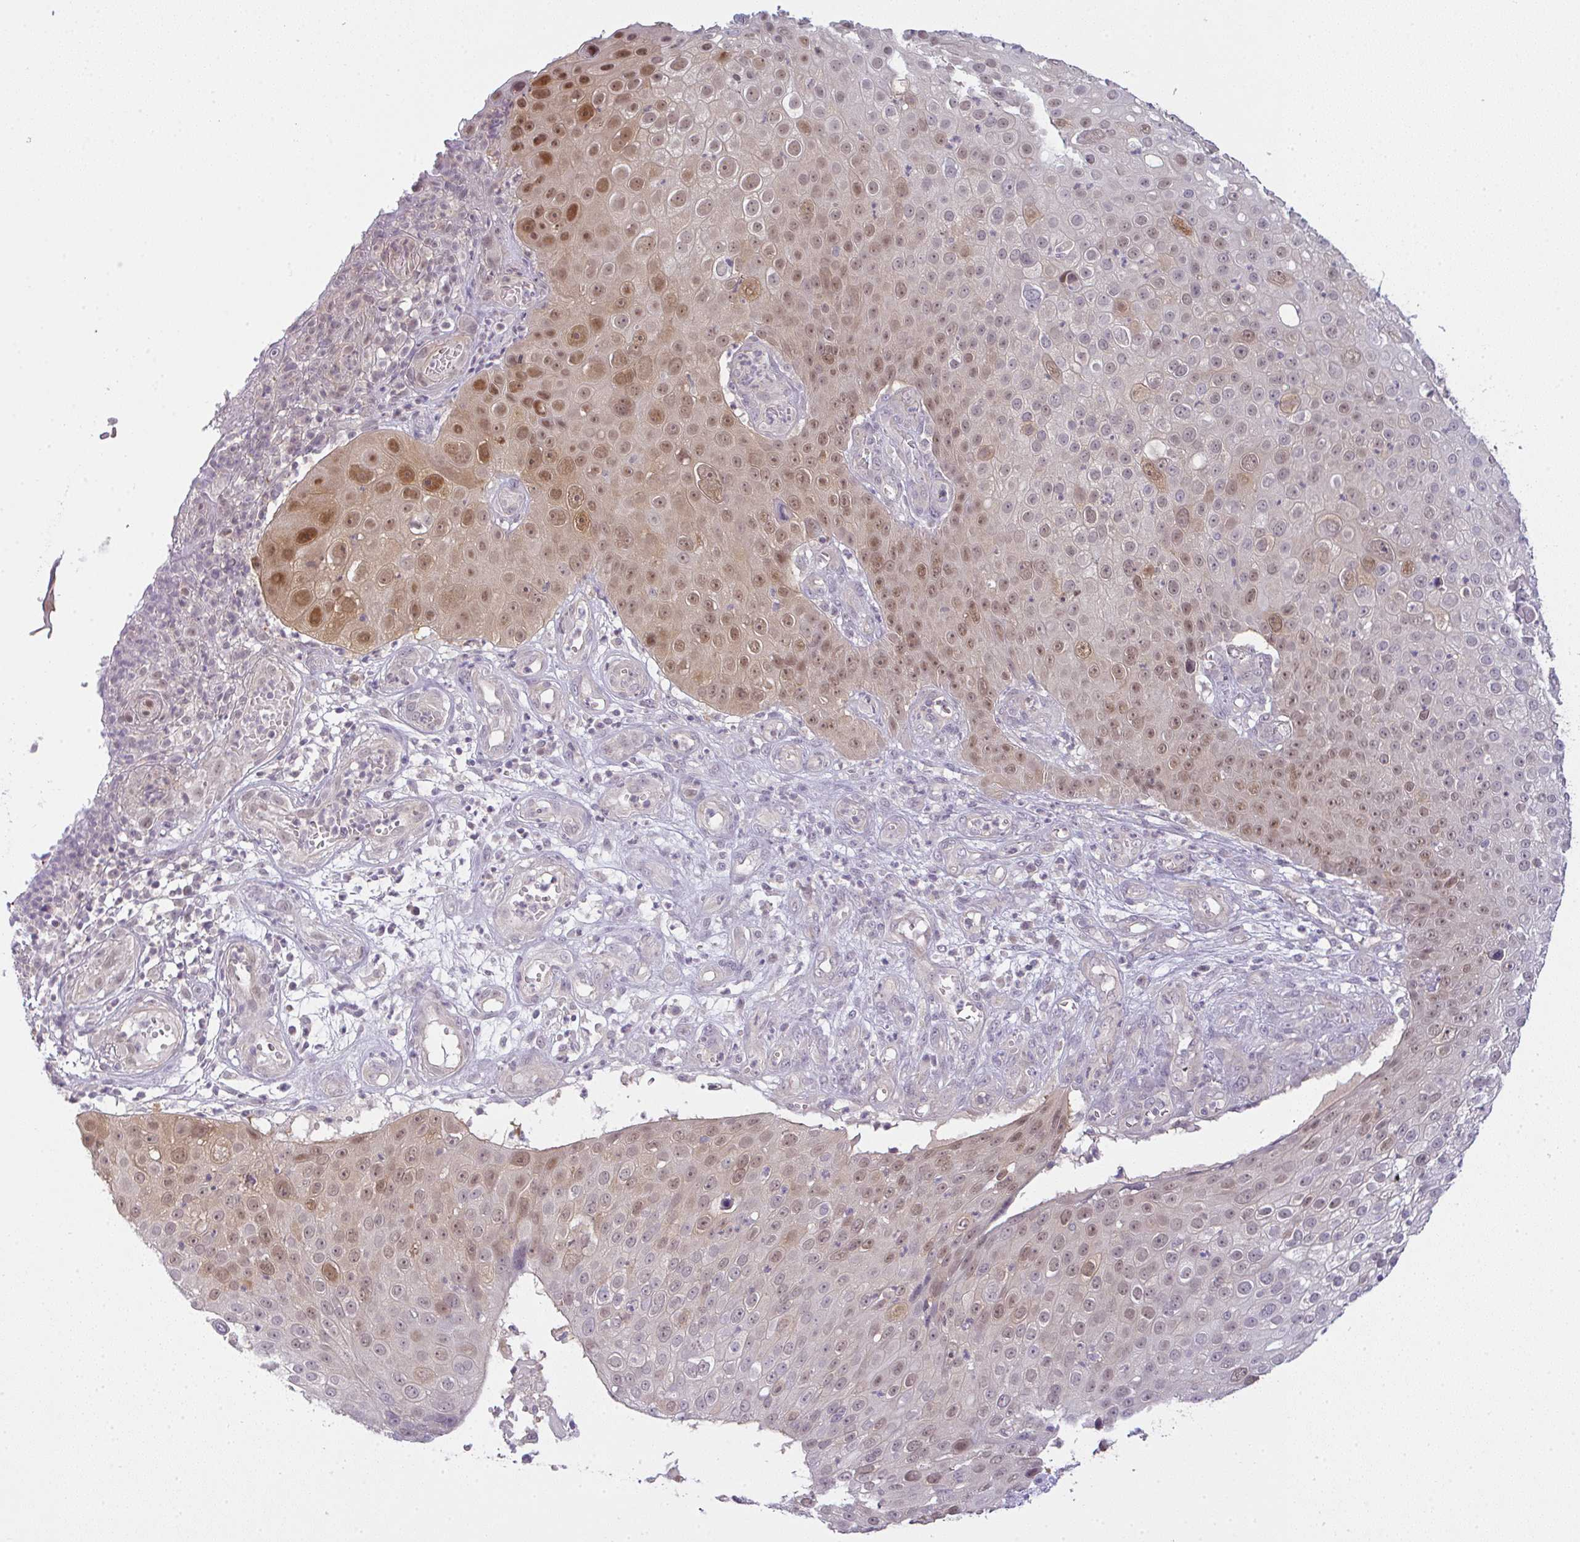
{"staining": {"intensity": "moderate", "quantity": "25%-75%", "location": "nuclear"}, "tissue": "skin cancer", "cell_type": "Tumor cells", "image_type": "cancer", "snomed": [{"axis": "morphology", "description": "Squamous cell carcinoma, NOS"}, {"axis": "topography", "description": "Skin"}], "caption": "The image demonstrates staining of skin squamous cell carcinoma, revealing moderate nuclear protein positivity (brown color) within tumor cells.", "gene": "CSE1L", "patient": {"sex": "male", "age": 71}}